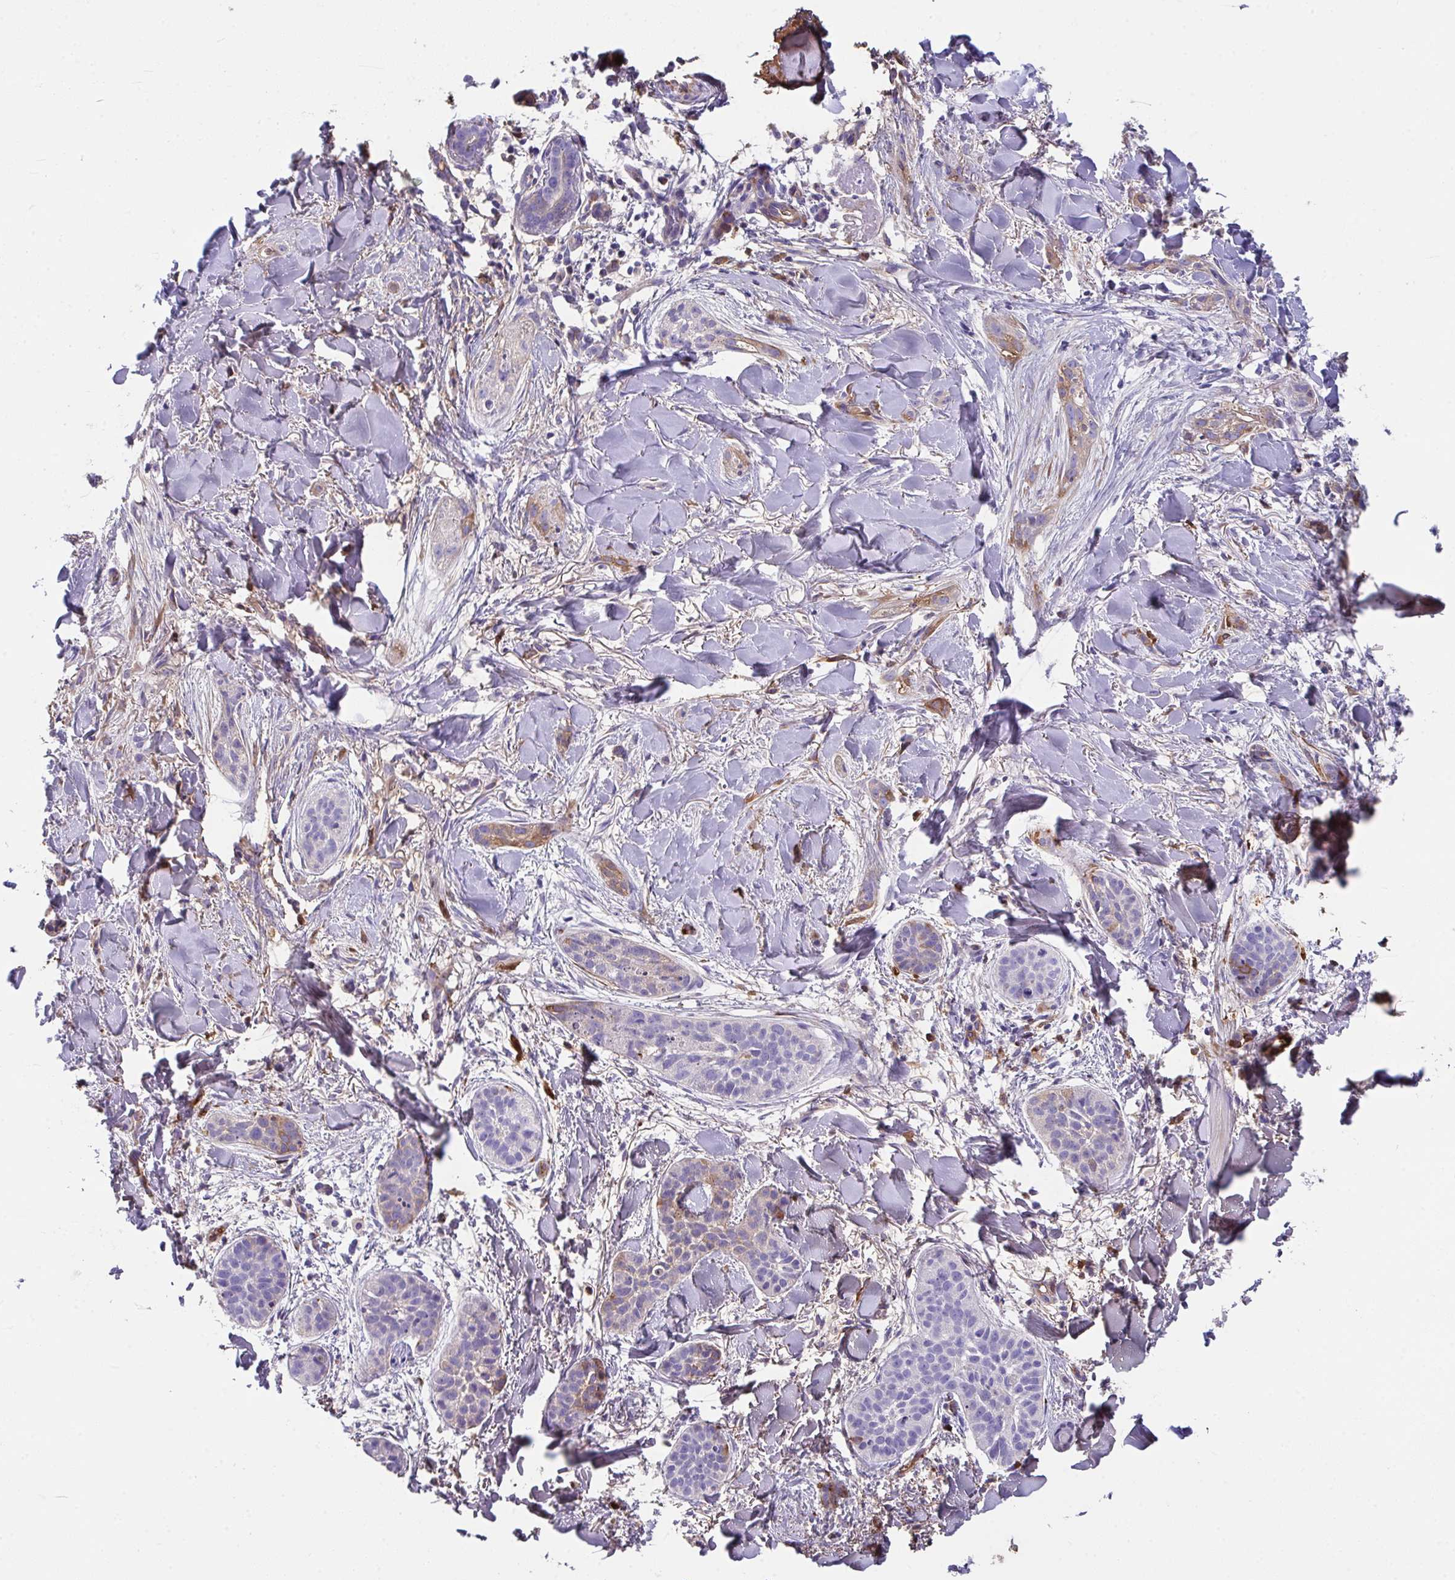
{"staining": {"intensity": "moderate", "quantity": "<25%", "location": "cytoplasmic/membranous"}, "tissue": "skin cancer", "cell_type": "Tumor cells", "image_type": "cancer", "snomed": [{"axis": "morphology", "description": "Basal cell carcinoma"}, {"axis": "topography", "description": "Skin"}], "caption": "A histopathology image of skin basal cell carcinoma stained for a protein shows moderate cytoplasmic/membranous brown staining in tumor cells.", "gene": "ZNF813", "patient": {"sex": "male", "age": 52}}